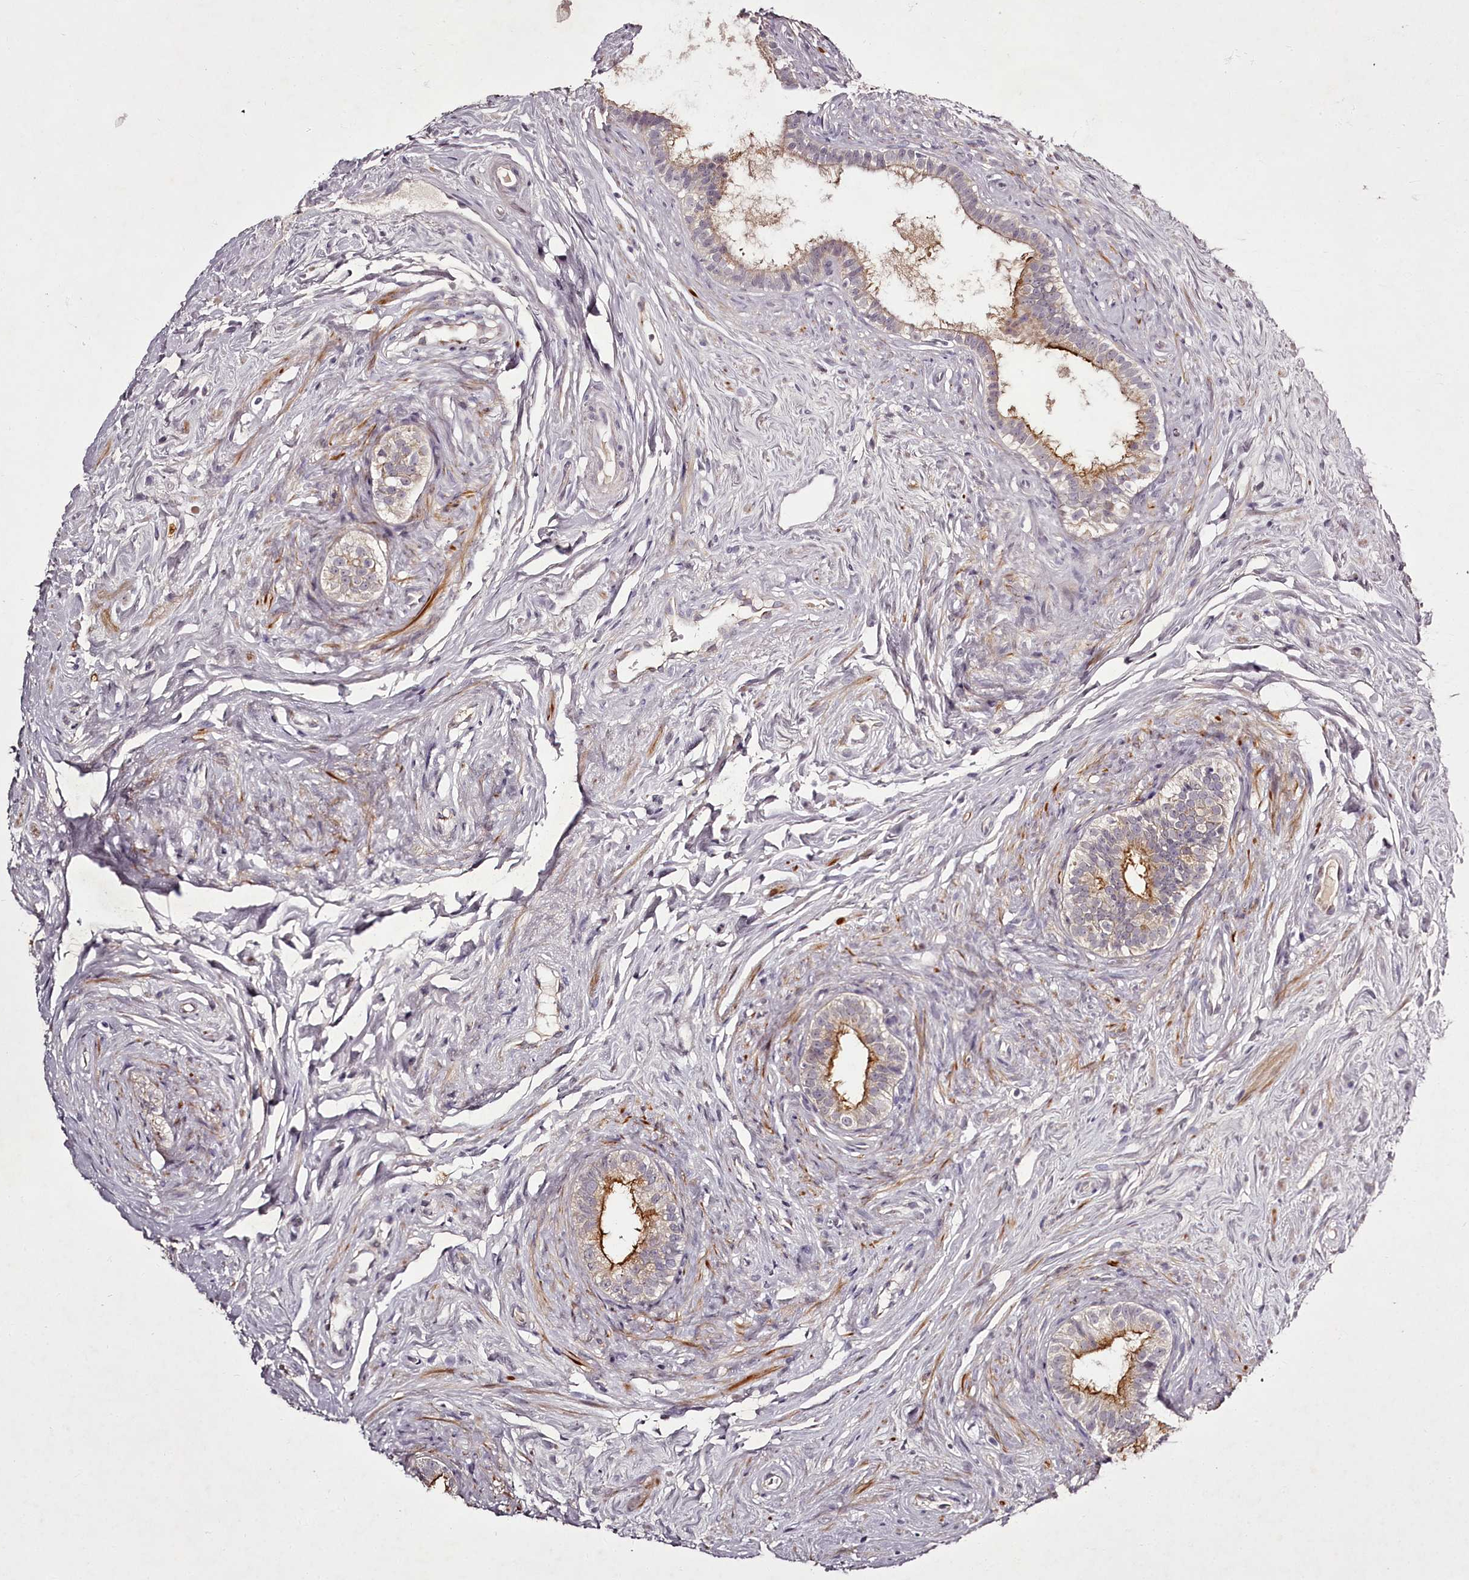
{"staining": {"intensity": "strong", "quantity": "<25%", "location": "cytoplasmic/membranous"}, "tissue": "epididymis", "cell_type": "Glandular cells", "image_type": "normal", "snomed": [{"axis": "morphology", "description": "Normal tissue, NOS"}, {"axis": "topography", "description": "Epididymis"}], "caption": "High-power microscopy captured an IHC photomicrograph of normal epididymis, revealing strong cytoplasmic/membranous expression in about <25% of glandular cells.", "gene": "RBMXL2", "patient": {"sex": "male", "age": 84}}